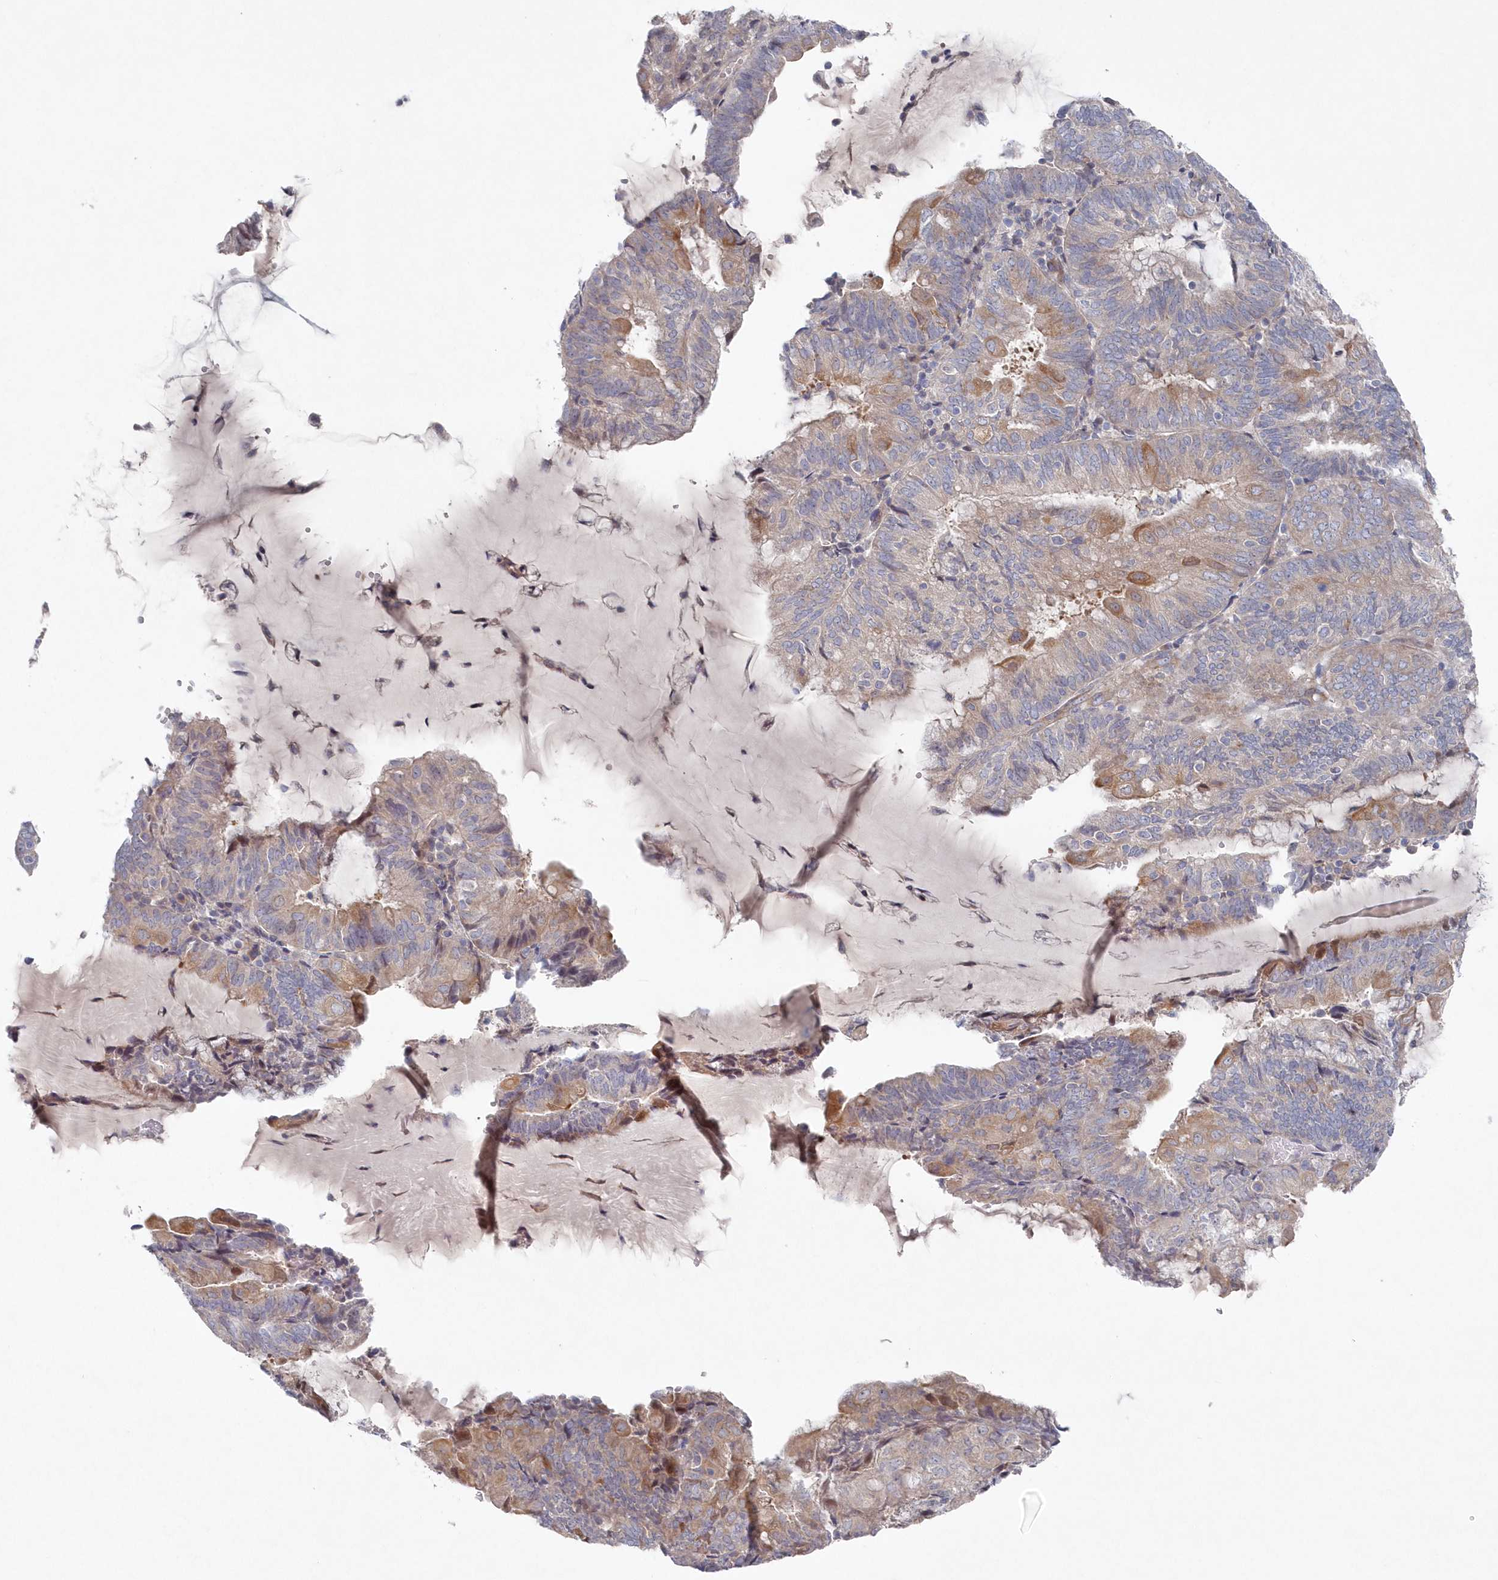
{"staining": {"intensity": "moderate", "quantity": "<25%", "location": "cytoplasmic/membranous"}, "tissue": "endometrial cancer", "cell_type": "Tumor cells", "image_type": "cancer", "snomed": [{"axis": "morphology", "description": "Adenocarcinoma, NOS"}, {"axis": "topography", "description": "Endometrium"}], "caption": "Human endometrial adenocarcinoma stained for a protein (brown) exhibits moderate cytoplasmic/membranous positive positivity in approximately <25% of tumor cells.", "gene": "KIAA1586", "patient": {"sex": "female", "age": 81}}